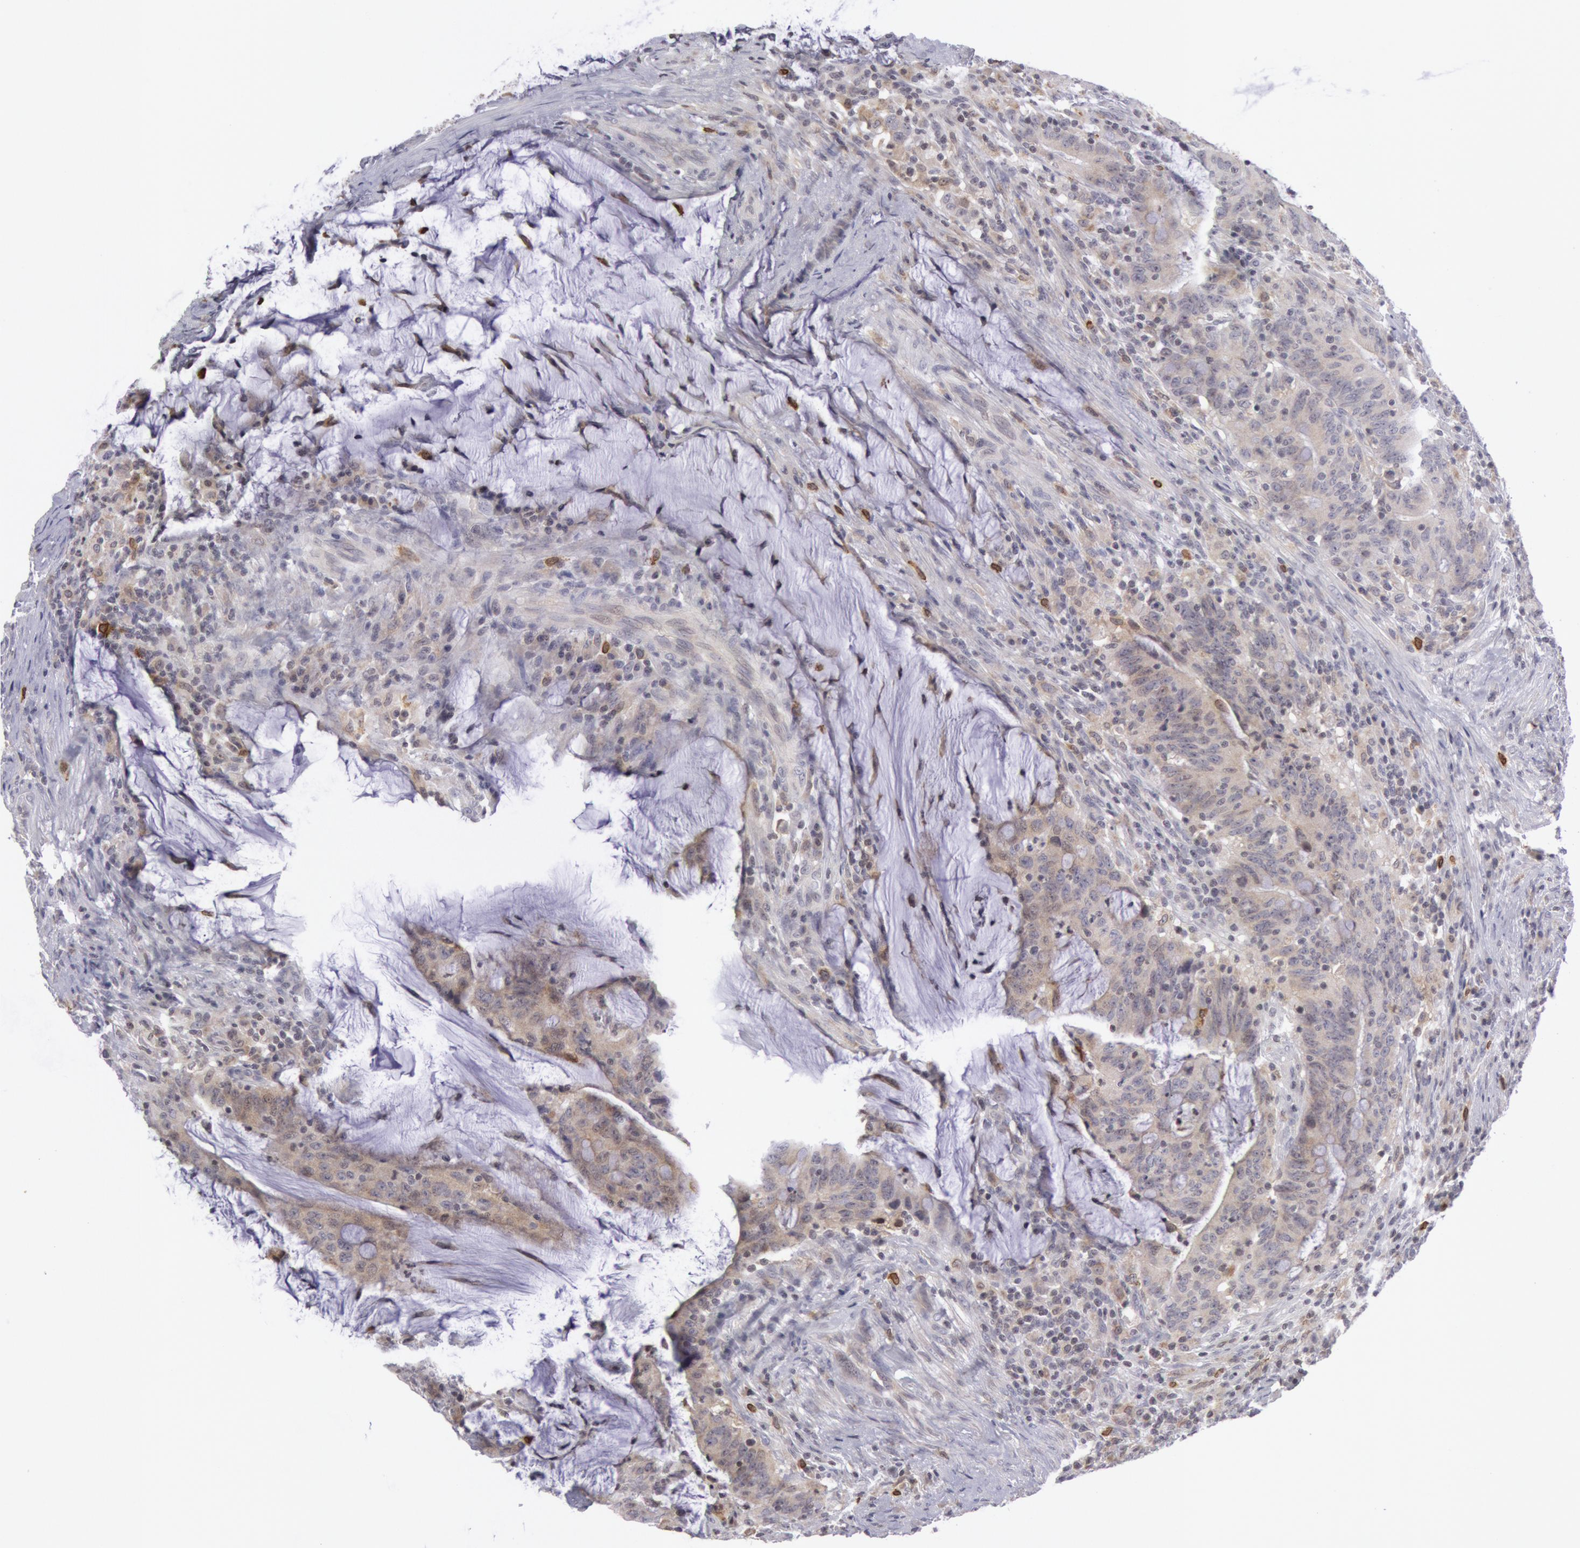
{"staining": {"intensity": "weak", "quantity": "25%-75%", "location": "cytoplasmic/membranous"}, "tissue": "colorectal cancer", "cell_type": "Tumor cells", "image_type": "cancer", "snomed": [{"axis": "morphology", "description": "Adenocarcinoma, NOS"}, {"axis": "topography", "description": "Colon"}], "caption": "Adenocarcinoma (colorectal) stained with DAB (3,3'-diaminobenzidine) immunohistochemistry (IHC) exhibits low levels of weak cytoplasmic/membranous expression in about 25%-75% of tumor cells.", "gene": "PTGS2", "patient": {"sex": "male", "age": 54}}